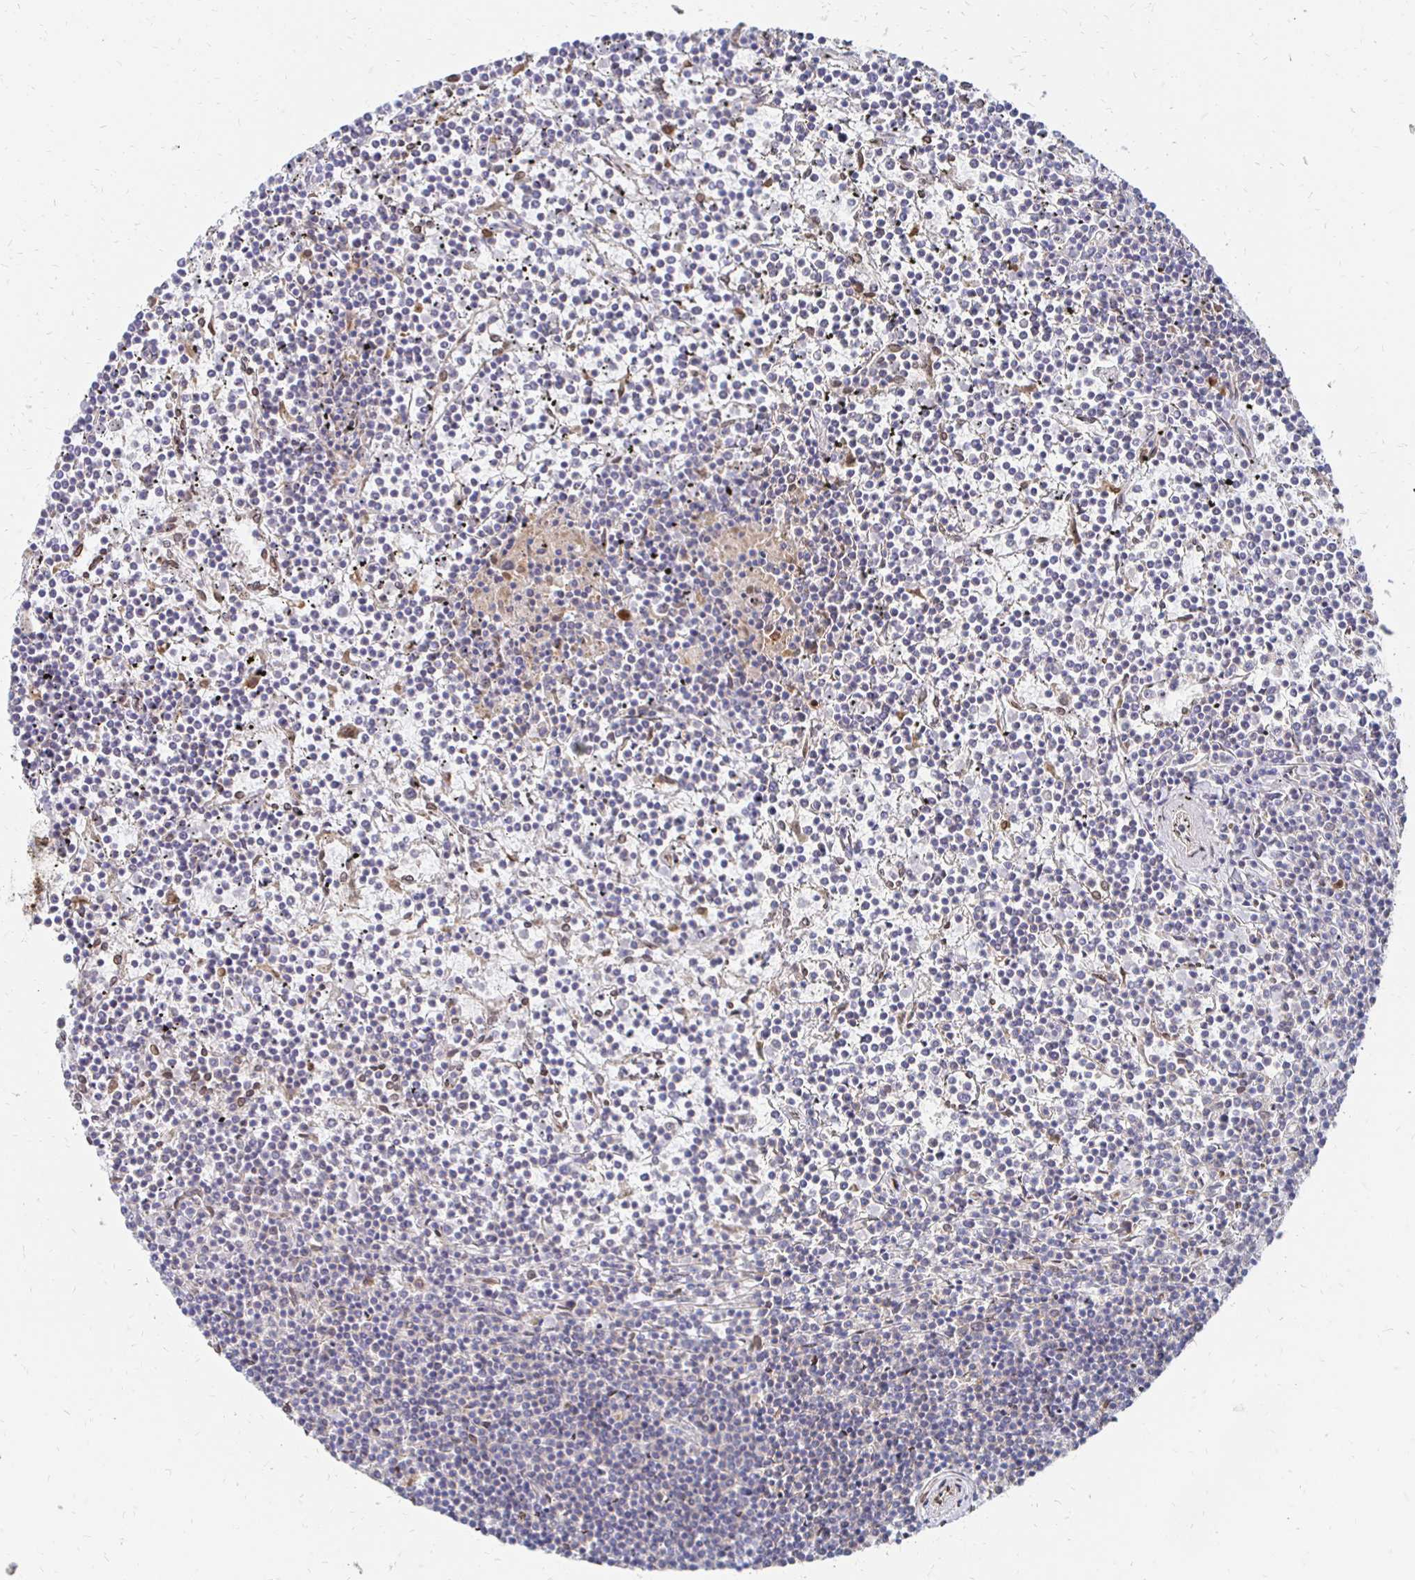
{"staining": {"intensity": "negative", "quantity": "none", "location": "none"}, "tissue": "lymphoma", "cell_type": "Tumor cells", "image_type": "cancer", "snomed": [{"axis": "morphology", "description": "Malignant lymphoma, non-Hodgkin's type, Low grade"}, {"axis": "topography", "description": "Spleen"}], "caption": "Tumor cells show no significant staining in malignant lymphoma, non-Hodgkin's type (low-grade). (DAB (3,3'-diaminobenzidine) immunohistochemistry with hematoxylin counter stain).", "gene": "PELI3", "patient": {"sex": "female", "age": 19}}